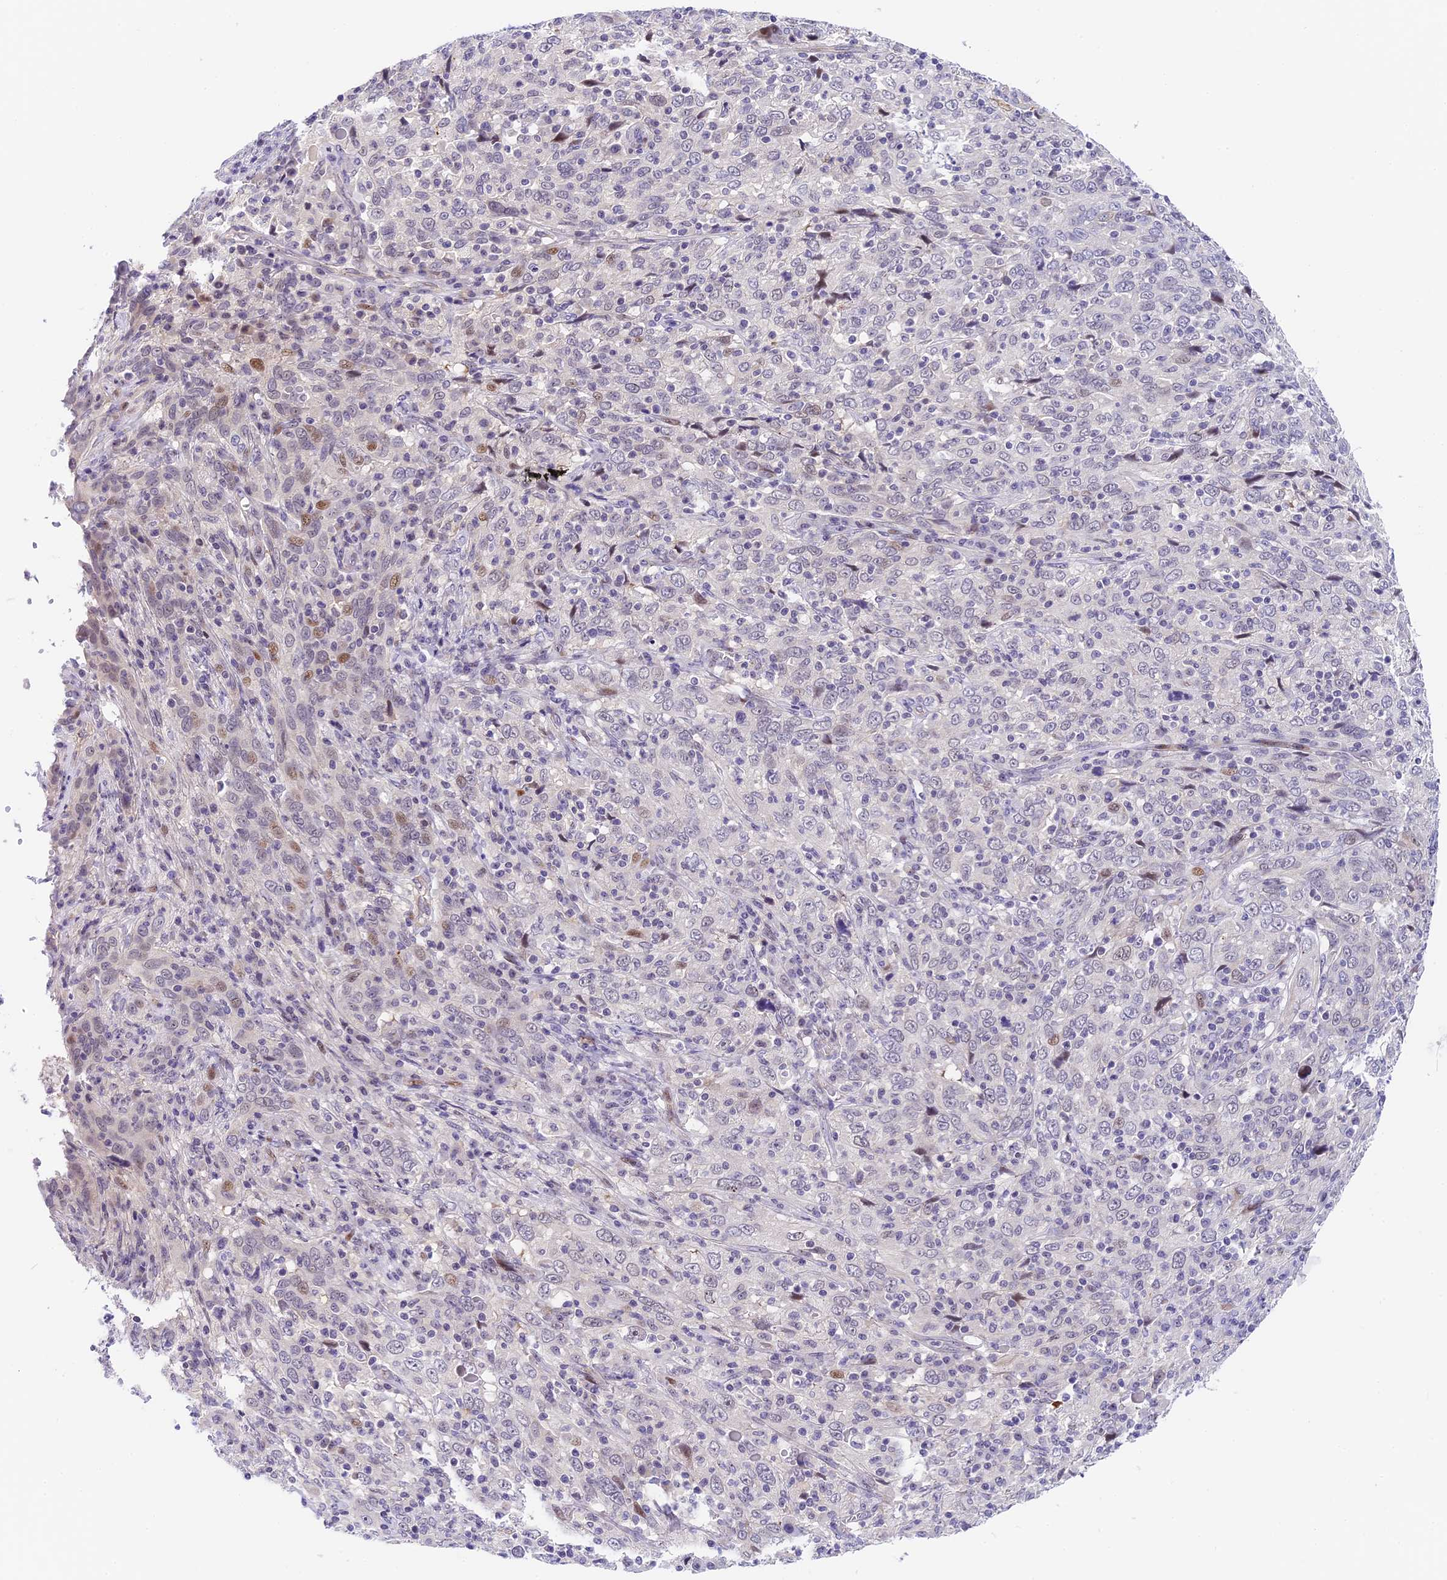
{"staining": {"intensity": "moderate", "quantity": "<25%", "location": "nuclear"}, "tissue": "cervical cancer", "cell_type": "Tumor cells", "image_type": "cancer", "snomed": [{"axis": "morphology", "description": "Squamous cell carcinoma, NOS"}, {"axis": "topography", "description": "Cervix"}], "caption": "Squamous cell carcinoma (cervical) stained with immunohistochemistry exhibits moderate nuclear positivity in about <25% of tumor cells.", "gene": "MIDN", "patient": {"sex": "female", "age": 46}}